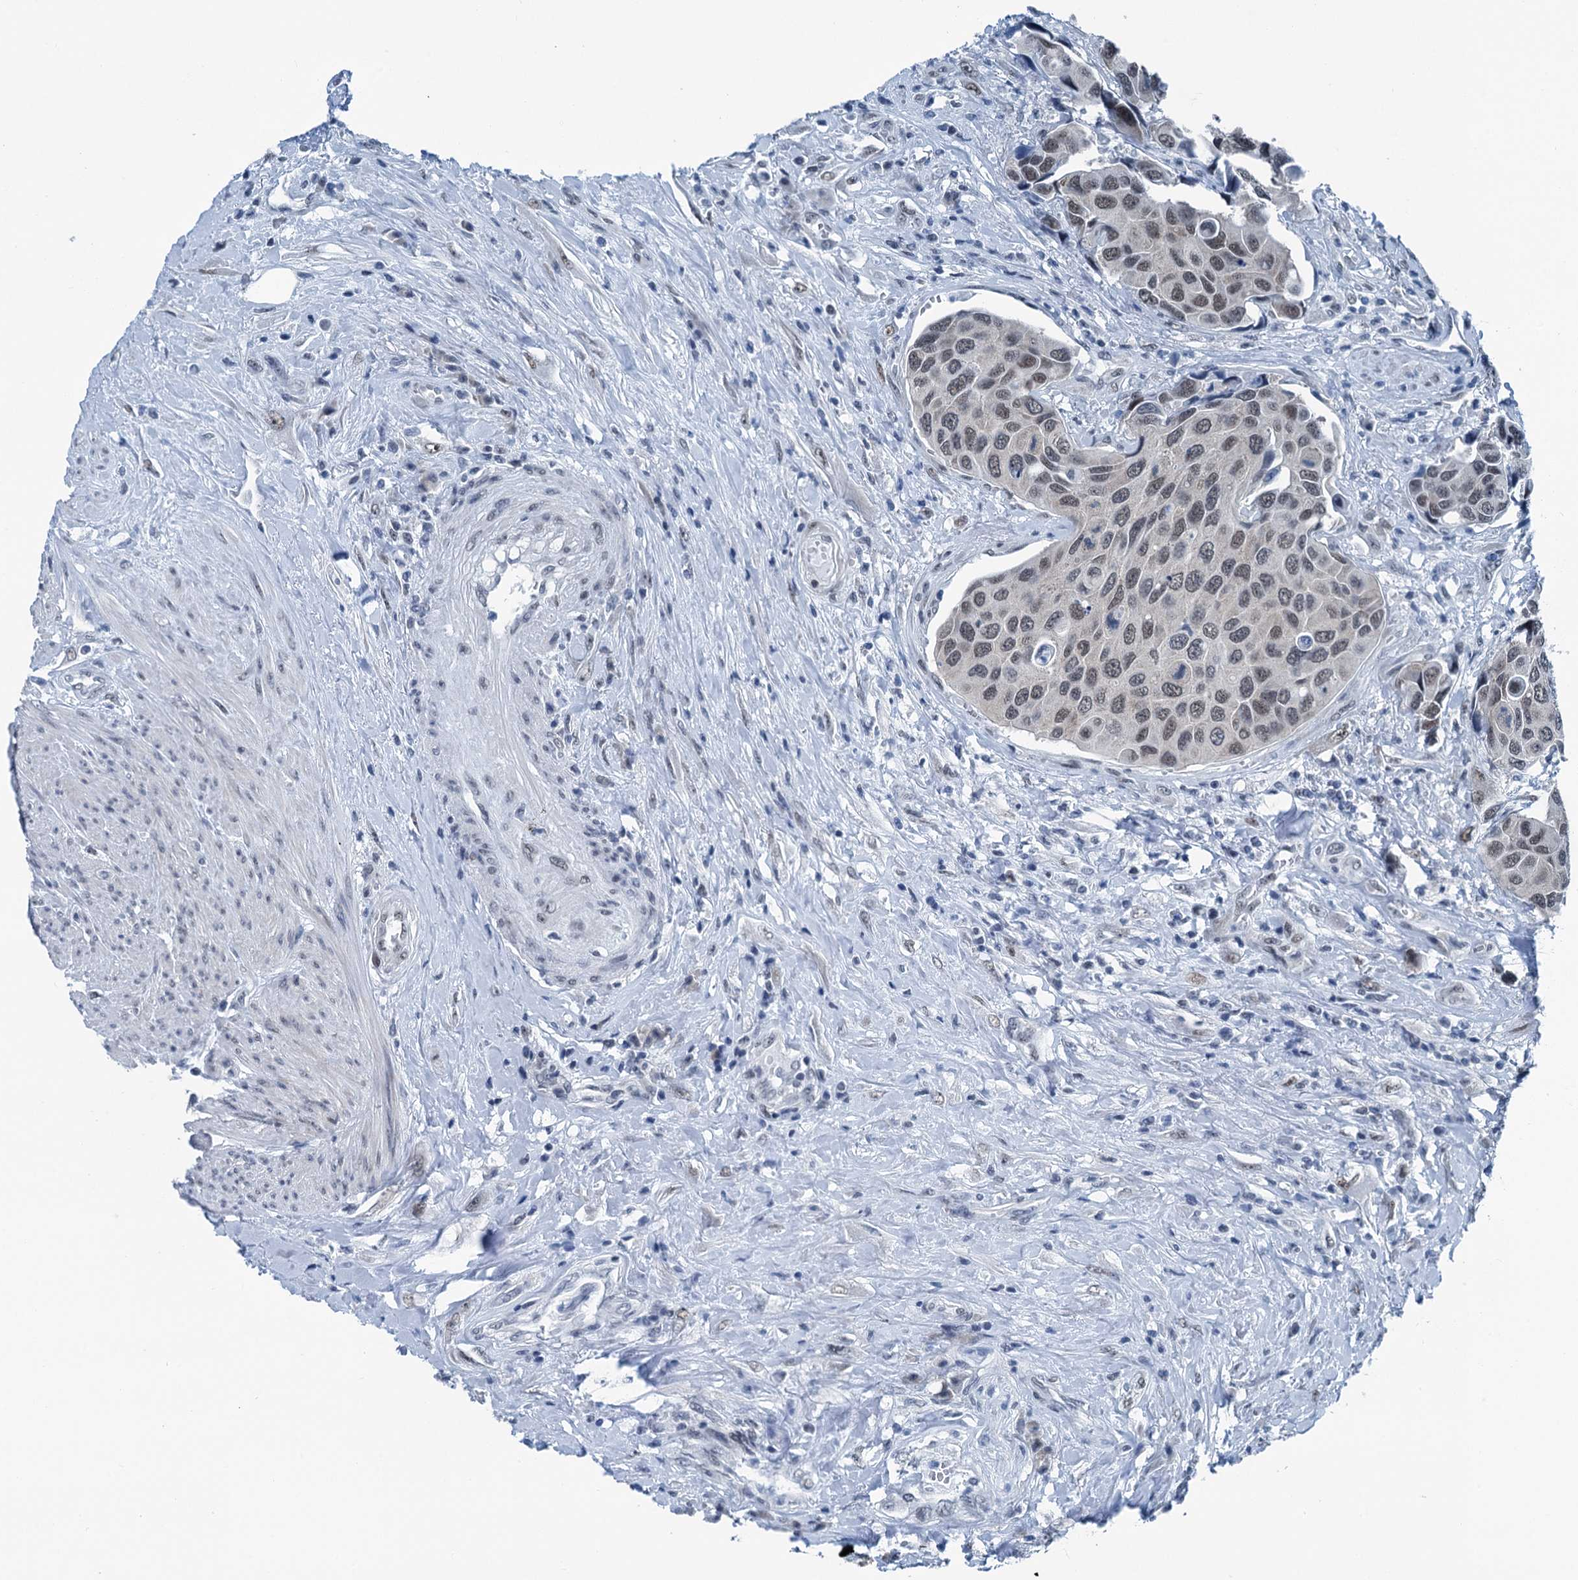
{"staining": {"intensity": "weak", "quantity": "<25%", "location": "nuclear"}, "tissue": "urothelial cancer", "cell_type": "Tumor cells", "image_type": "cancer", "snomed": [{"axis": "morphology", "description": "Urothelial carcinoma, High grade"}, {"axis": "topography", "description": "Urinary bladder"}], "caption": "Histopathology image shows no protein staining in tumor cells of urothelial cancer tissue. (Stains: DAB (3,3'-diaminobenzidine) immunohistochemistry with hematoxylin counter stain, Microscopy: brightfield microscopy at high magnification).", "gene": "TRPT1", "patient": {"sex": "male", "age": 74}}